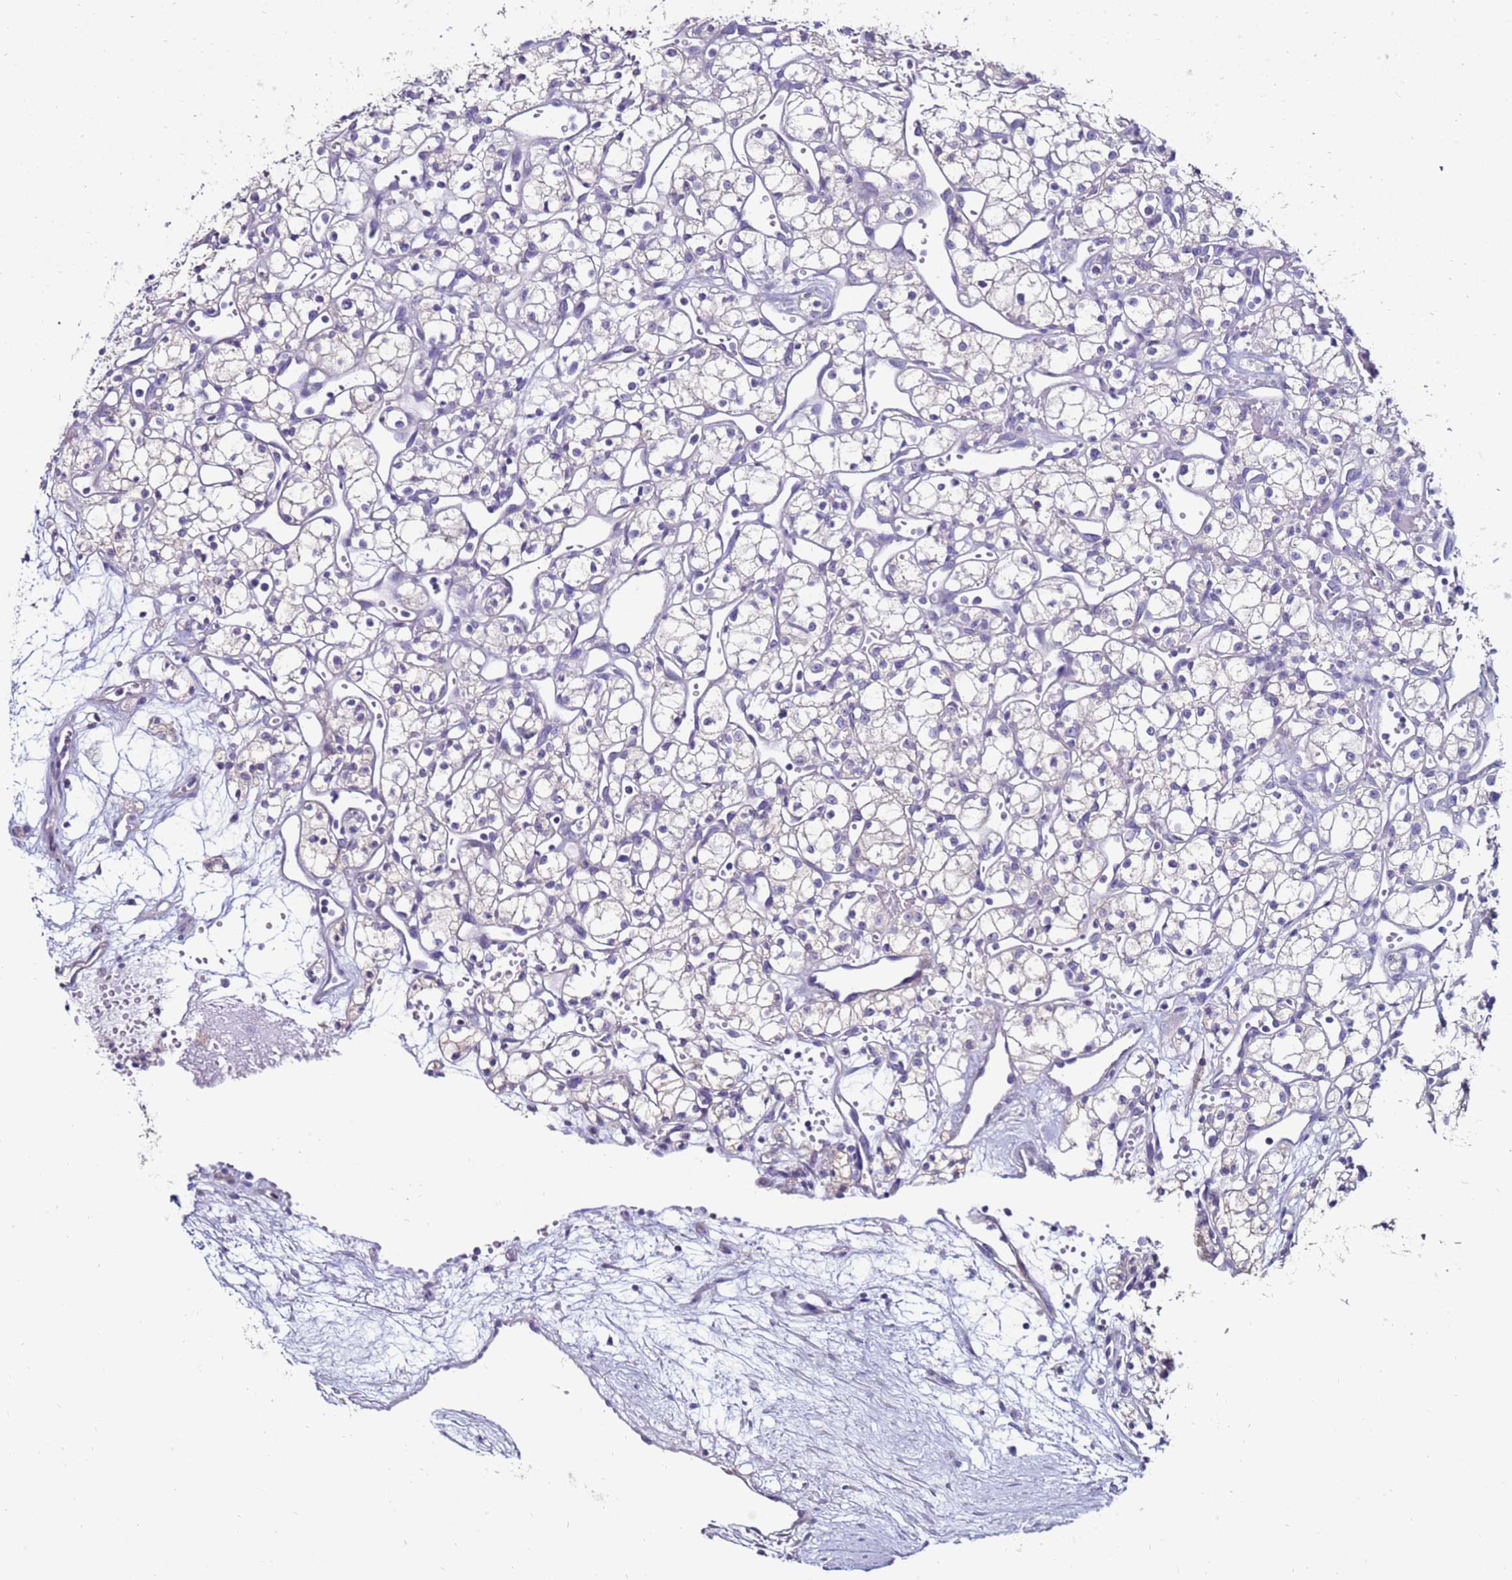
{"staining": {"intensity": "negative", "quantity": "none", "location": "none"}, "tissue": "renal cancer", "cell_type": "Tumor cells", "image_type": "cancer", "snomed": [{"axis": "morphology", "description": "Adenocarcinoma, NOS"}, {"axis": "topography", "description": "Kidney"}], "caption": "Tumor cells show no significant expression in renal cancer.", "gene": "GPN3", "patient": {"sex": "male", "age": 59}}